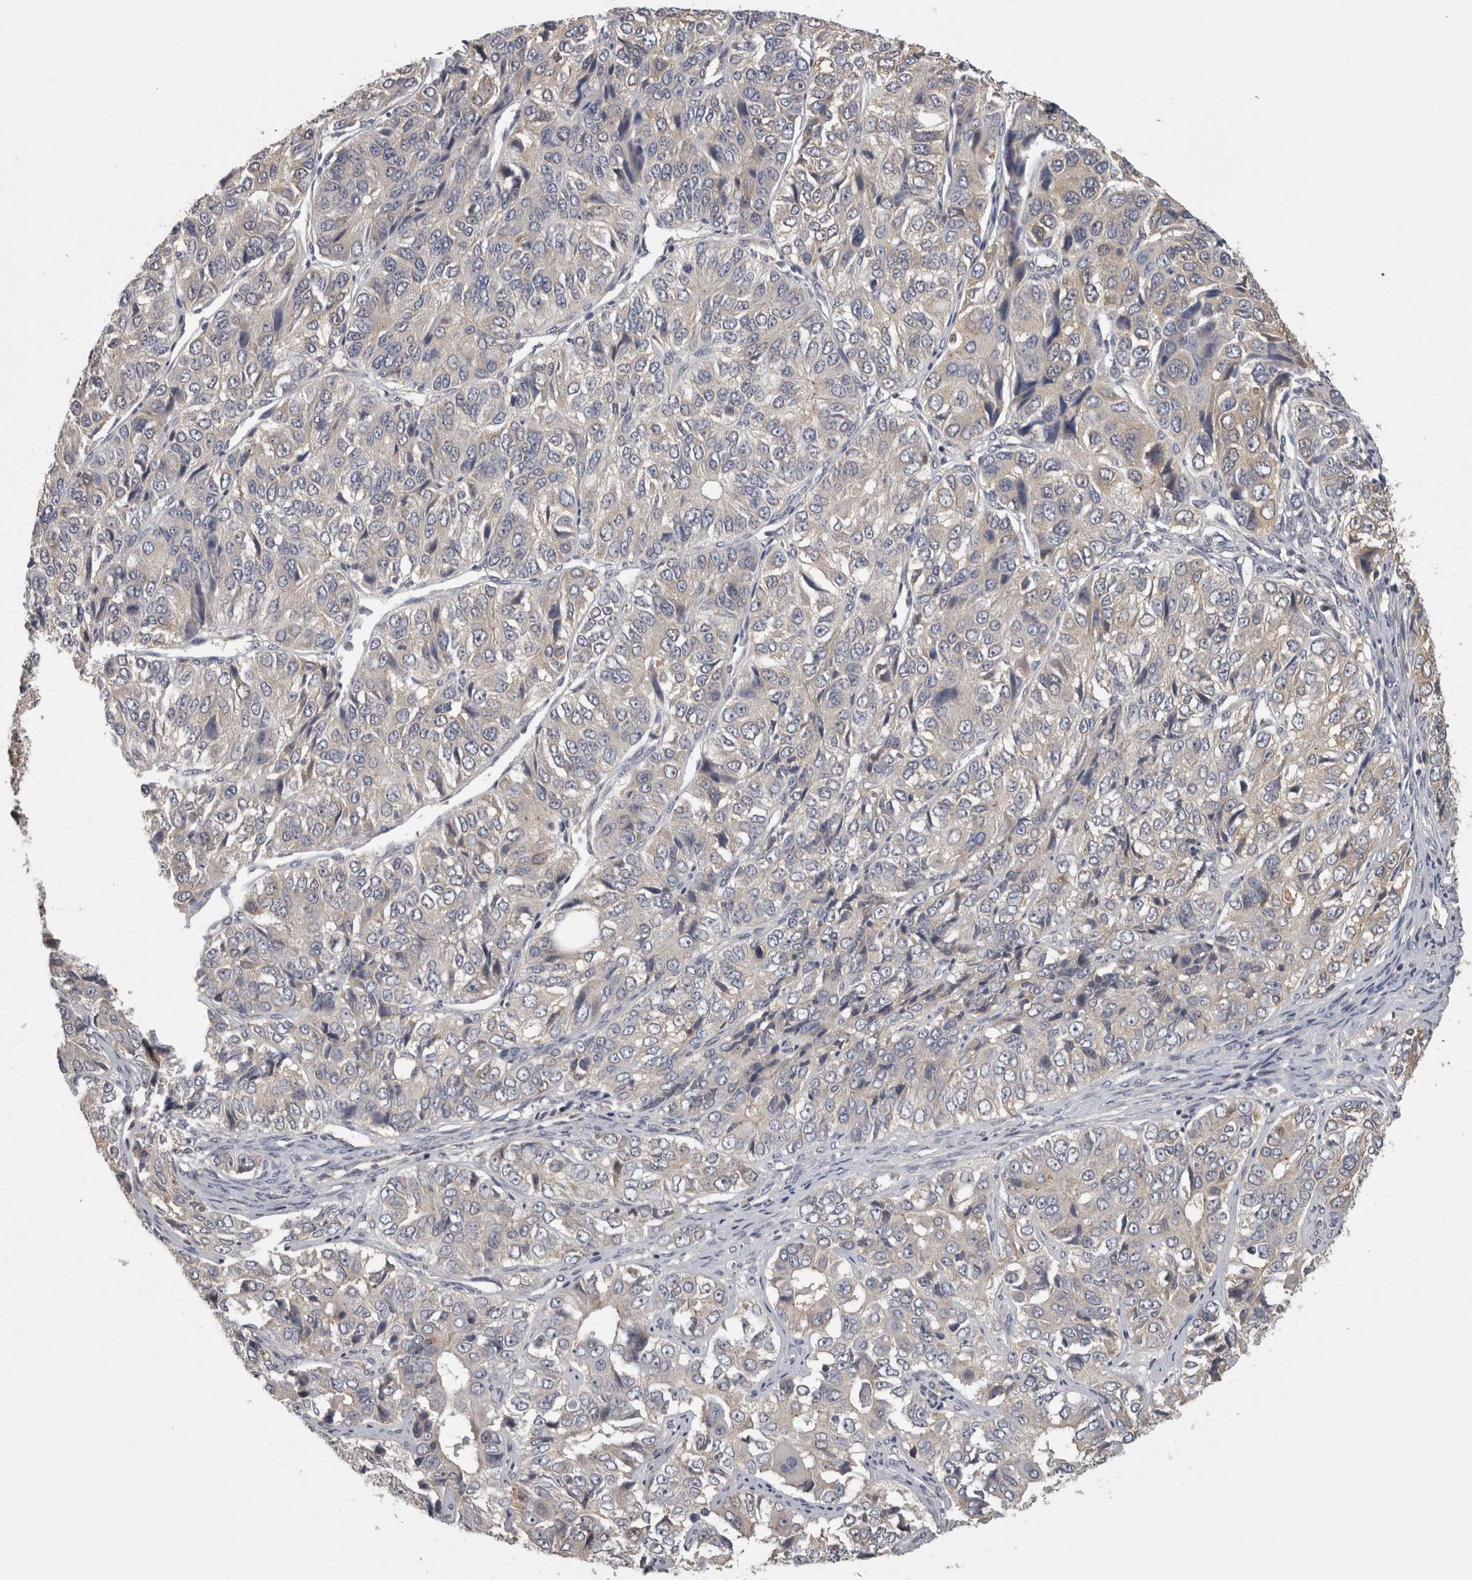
{"staining": {"intensity": "negative", "quantity": "none", "location": "none"}, "tissue": "ovarian cancer", "cell_type": "Tumor cells", "image_type": "cancer", "snomed": [{"axis": "morphology", "description": "Carcinoma, endometroid"}, {"axis": "topography", "description": "Ovary"}], "caption": "Human ovarian cancer stained for a protein using immunohistochemistry displays no positivity in tumor cells.", "gene": "PCM1", "patient": {"sex": "female", "age": 51}}